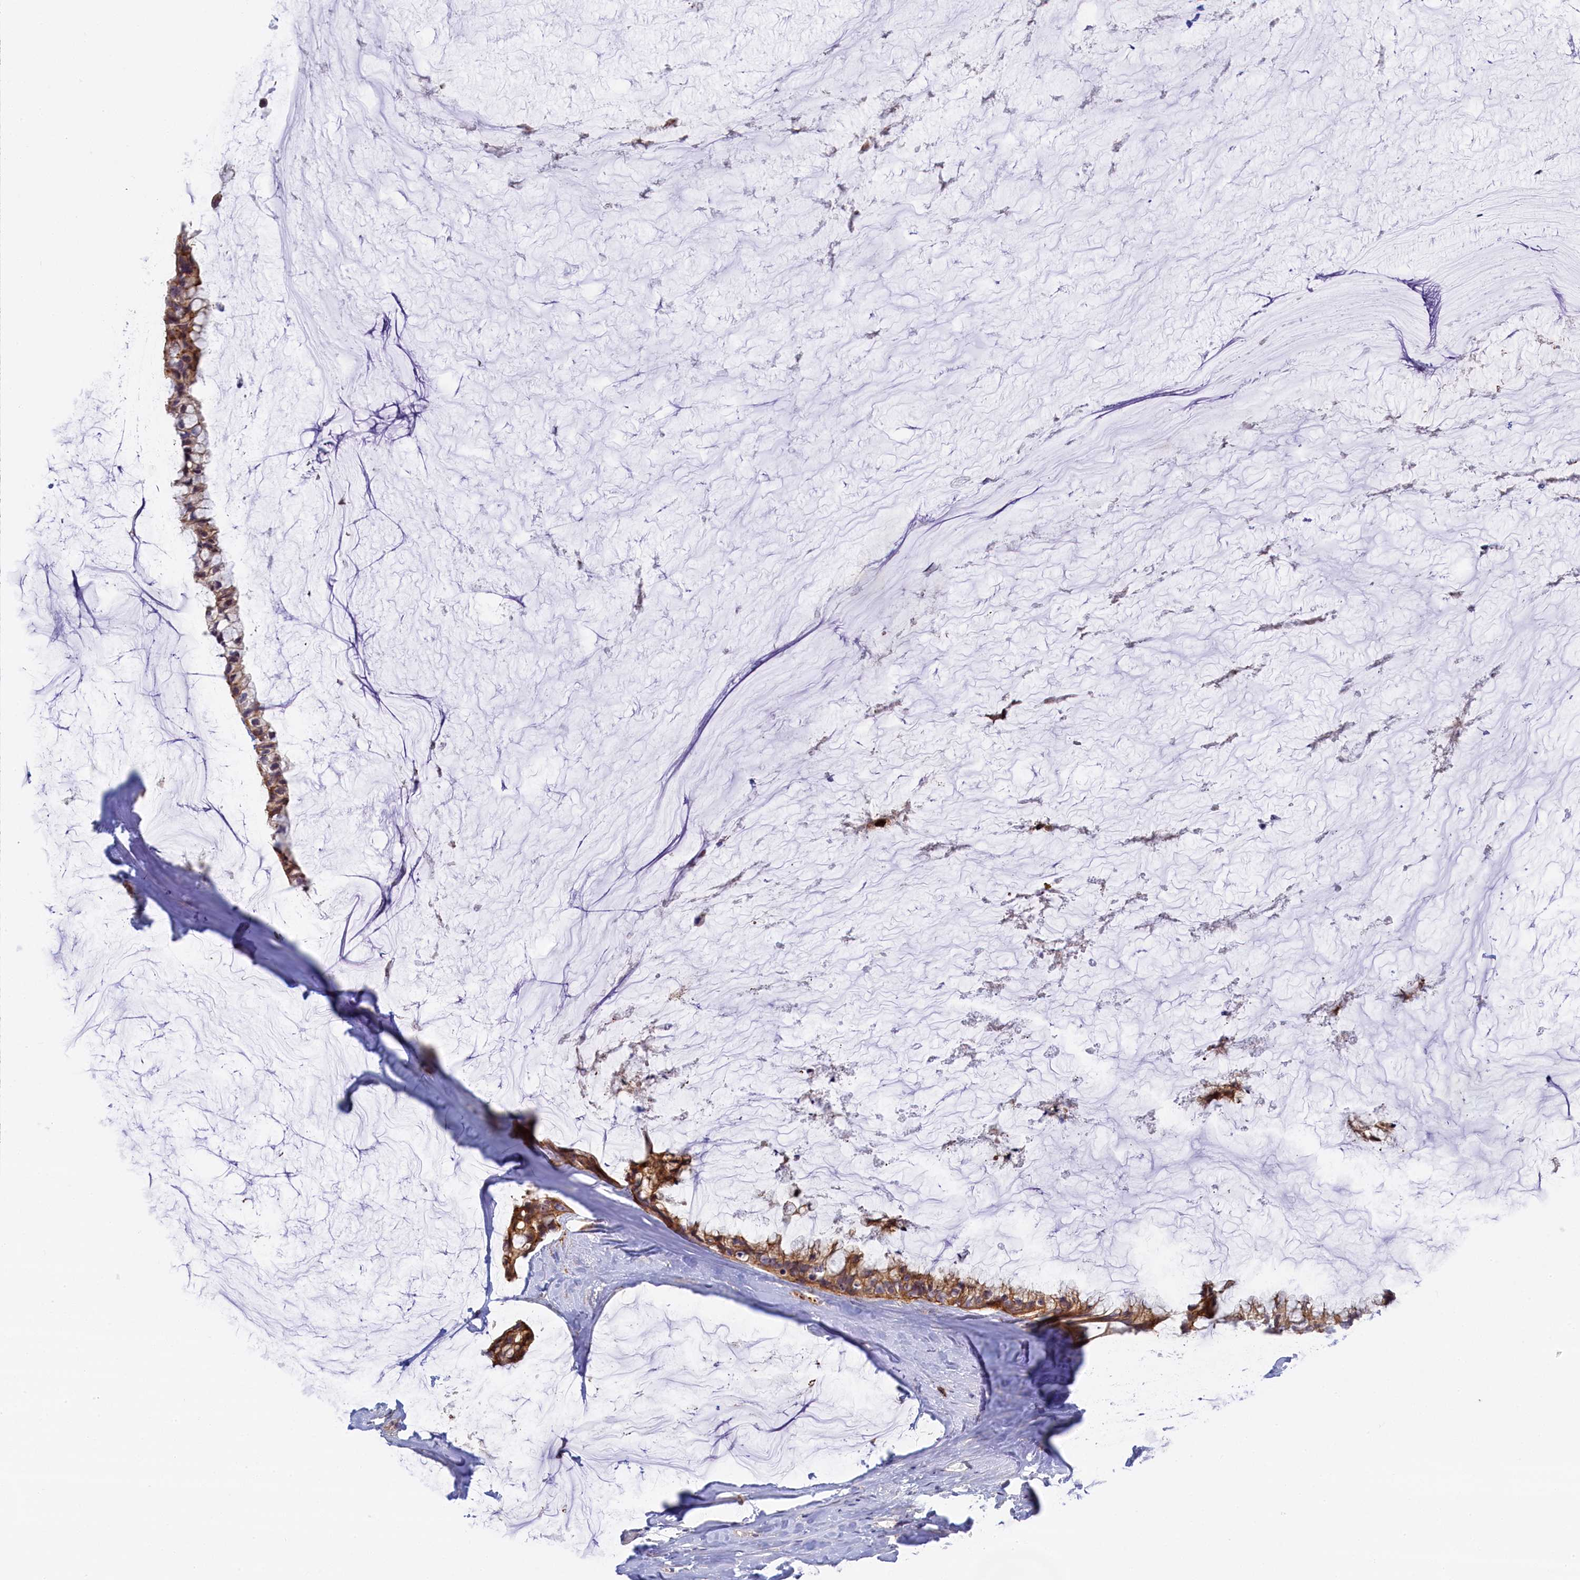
{"staining": {"intensity": "moderate", "quantity": ">75%", "location": "cytoplasmic/membranous"}, "tissue": "ovarian cancer", "cell_type": "Tumor cells", "image_type": "cancer", "snomed": [{"axis": "morphology", "description": "Cystadenocarcinoma, mucinous, NOS"}, {"axis": "topography", "description": "Ovary"}], "caption": "Immunohistochemical staining of human ovarian cancer reveals moderate cytoplasmic/membranous protein expression in approximately >75% of tumor cells. (DAB (3,3'-diaminobenzidine) = brown stain, brightfield microscopy at high magnification).", "gene": "CCL23", "patient": {"sex": "female", "age": 39}}